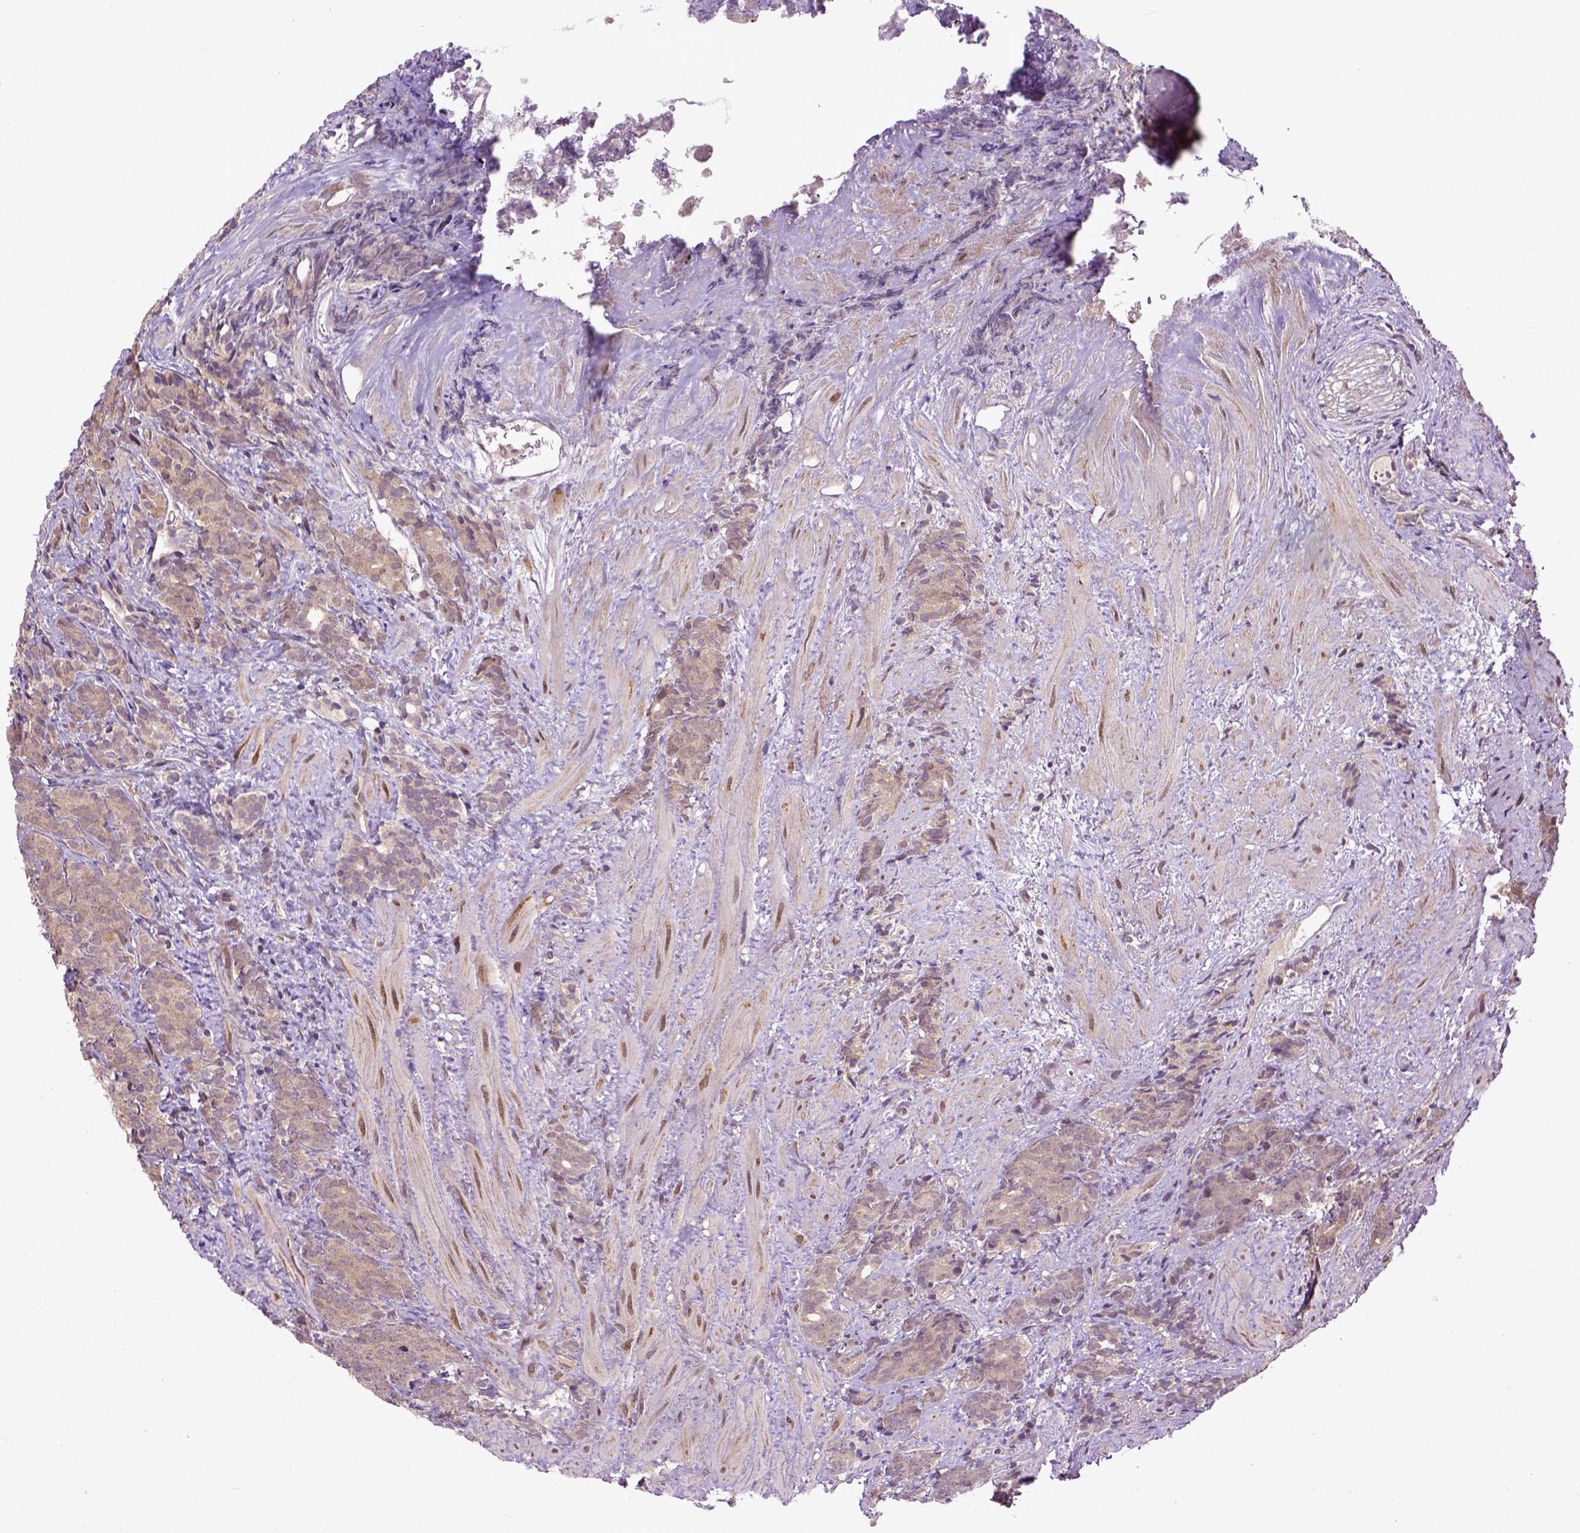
{"staining": {"intensity": "weak", "quantity": "25%-75%", "location": "cytoplasmic/membranous"}, "tissue": "prostate cancer", "cell_type": "Tumor cells", "image_type": "cancer", "snomed": [{"axis": "morphology", "description": "Adenocarcinoma, High grade"}, {"axis": "topography", "description": "Prostate"}], "caption": "A brown stain highlights weak cytoplasmic/membranous positivity of a protein in adenocarcinoma (high-grade) (prostate) tumor cells.", "gene": "UBA3", "patient": {"sex": "male", "age": 84}}